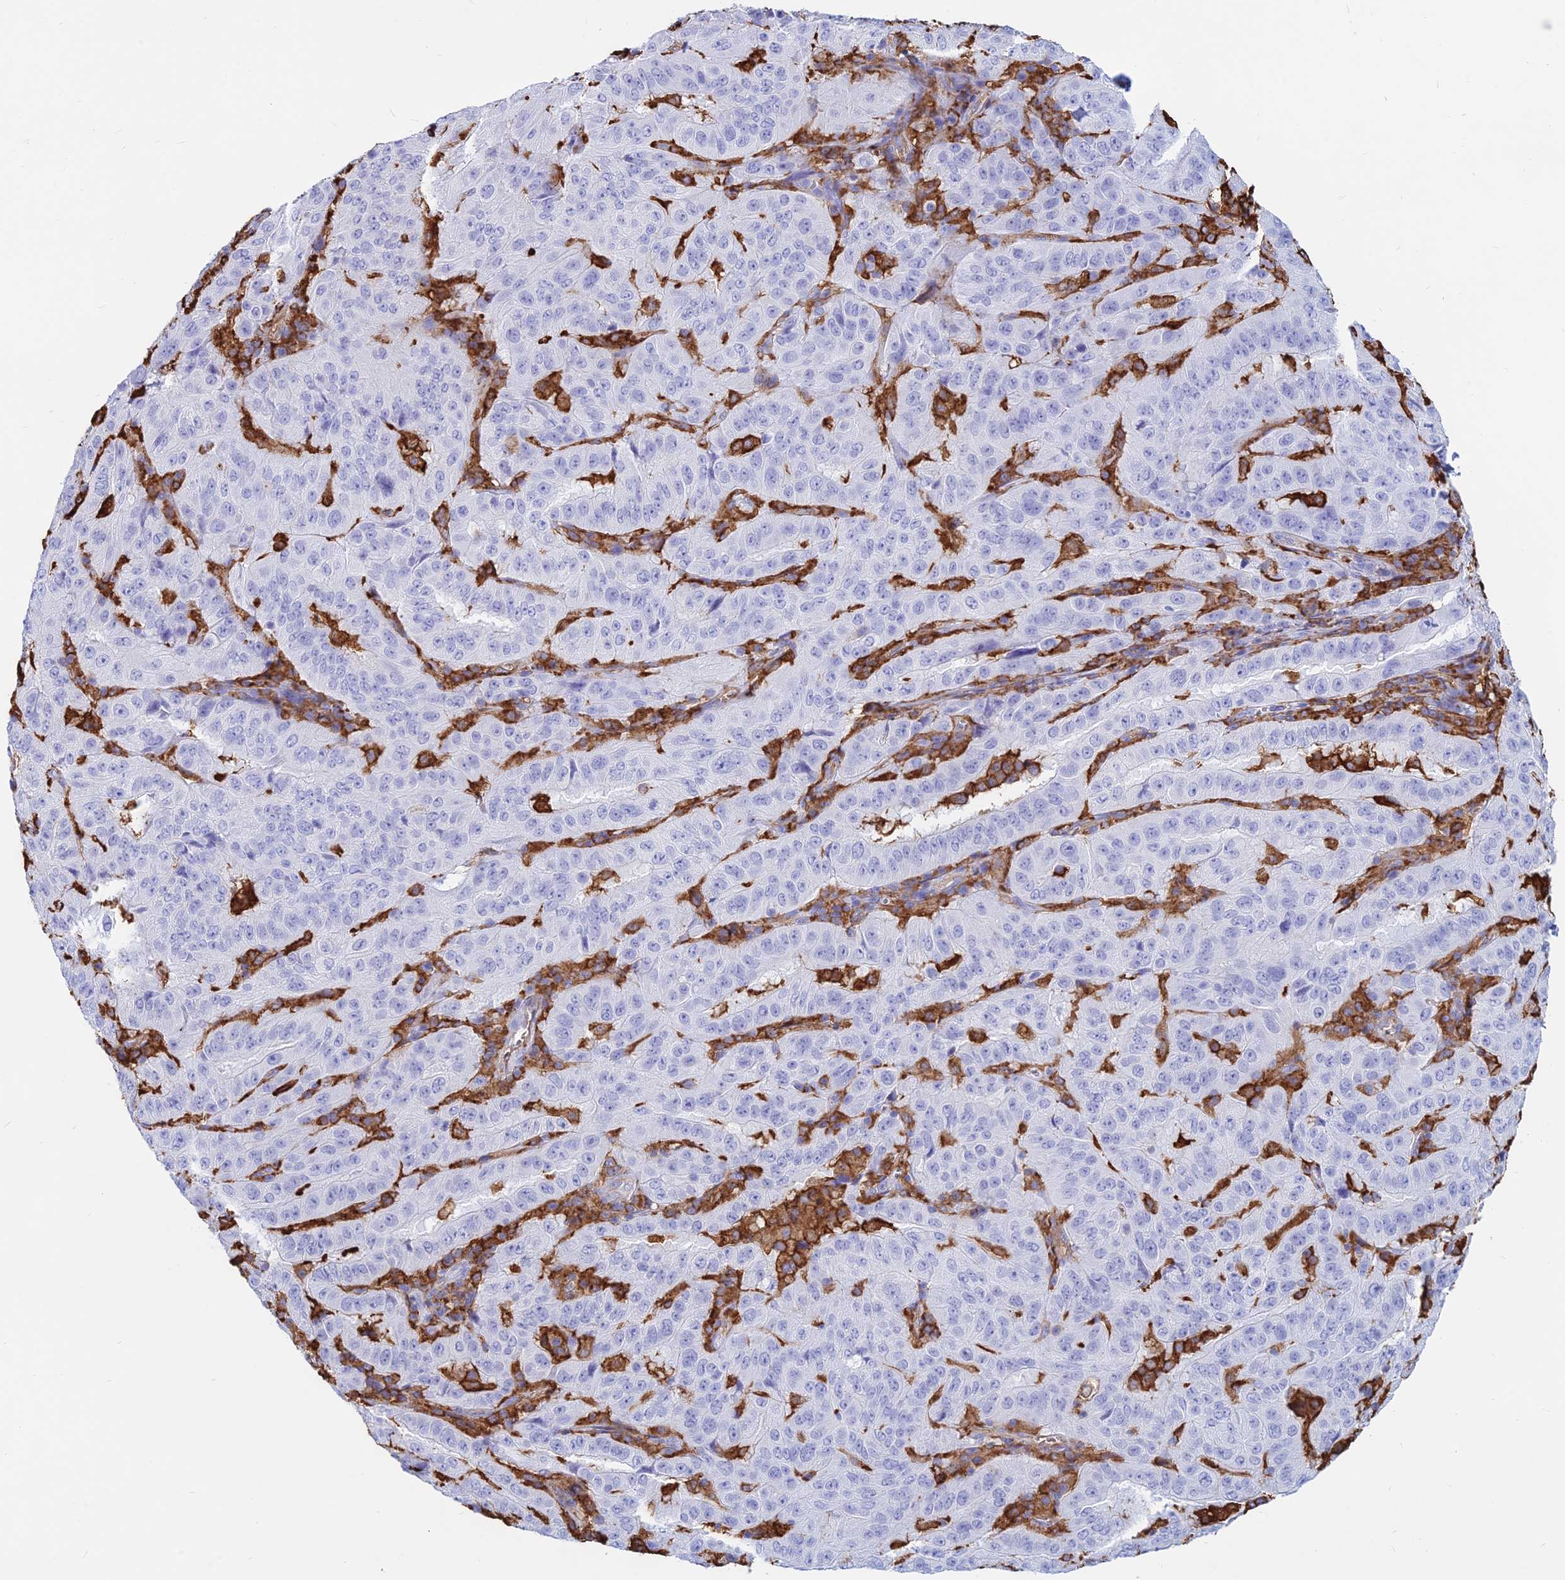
{"staining": {"intensity": "negative", "quantity": "none", "location": "none"}, "tissue": "pancreatic cancer", "cell_type": "Tumor cells", "image_type": "cancer", "snomed": [{"axis": "morphology", "description": "Adenocarcinoma, NOS"}, {"axis": "topography", "description": "Pancreas"}], "caption": "Image shows no protein positivity in tumor cells of pancreatic cancer tissue.", "gene": "HLA-DRB1", "patient": {"sex": "male", "age": 63}}